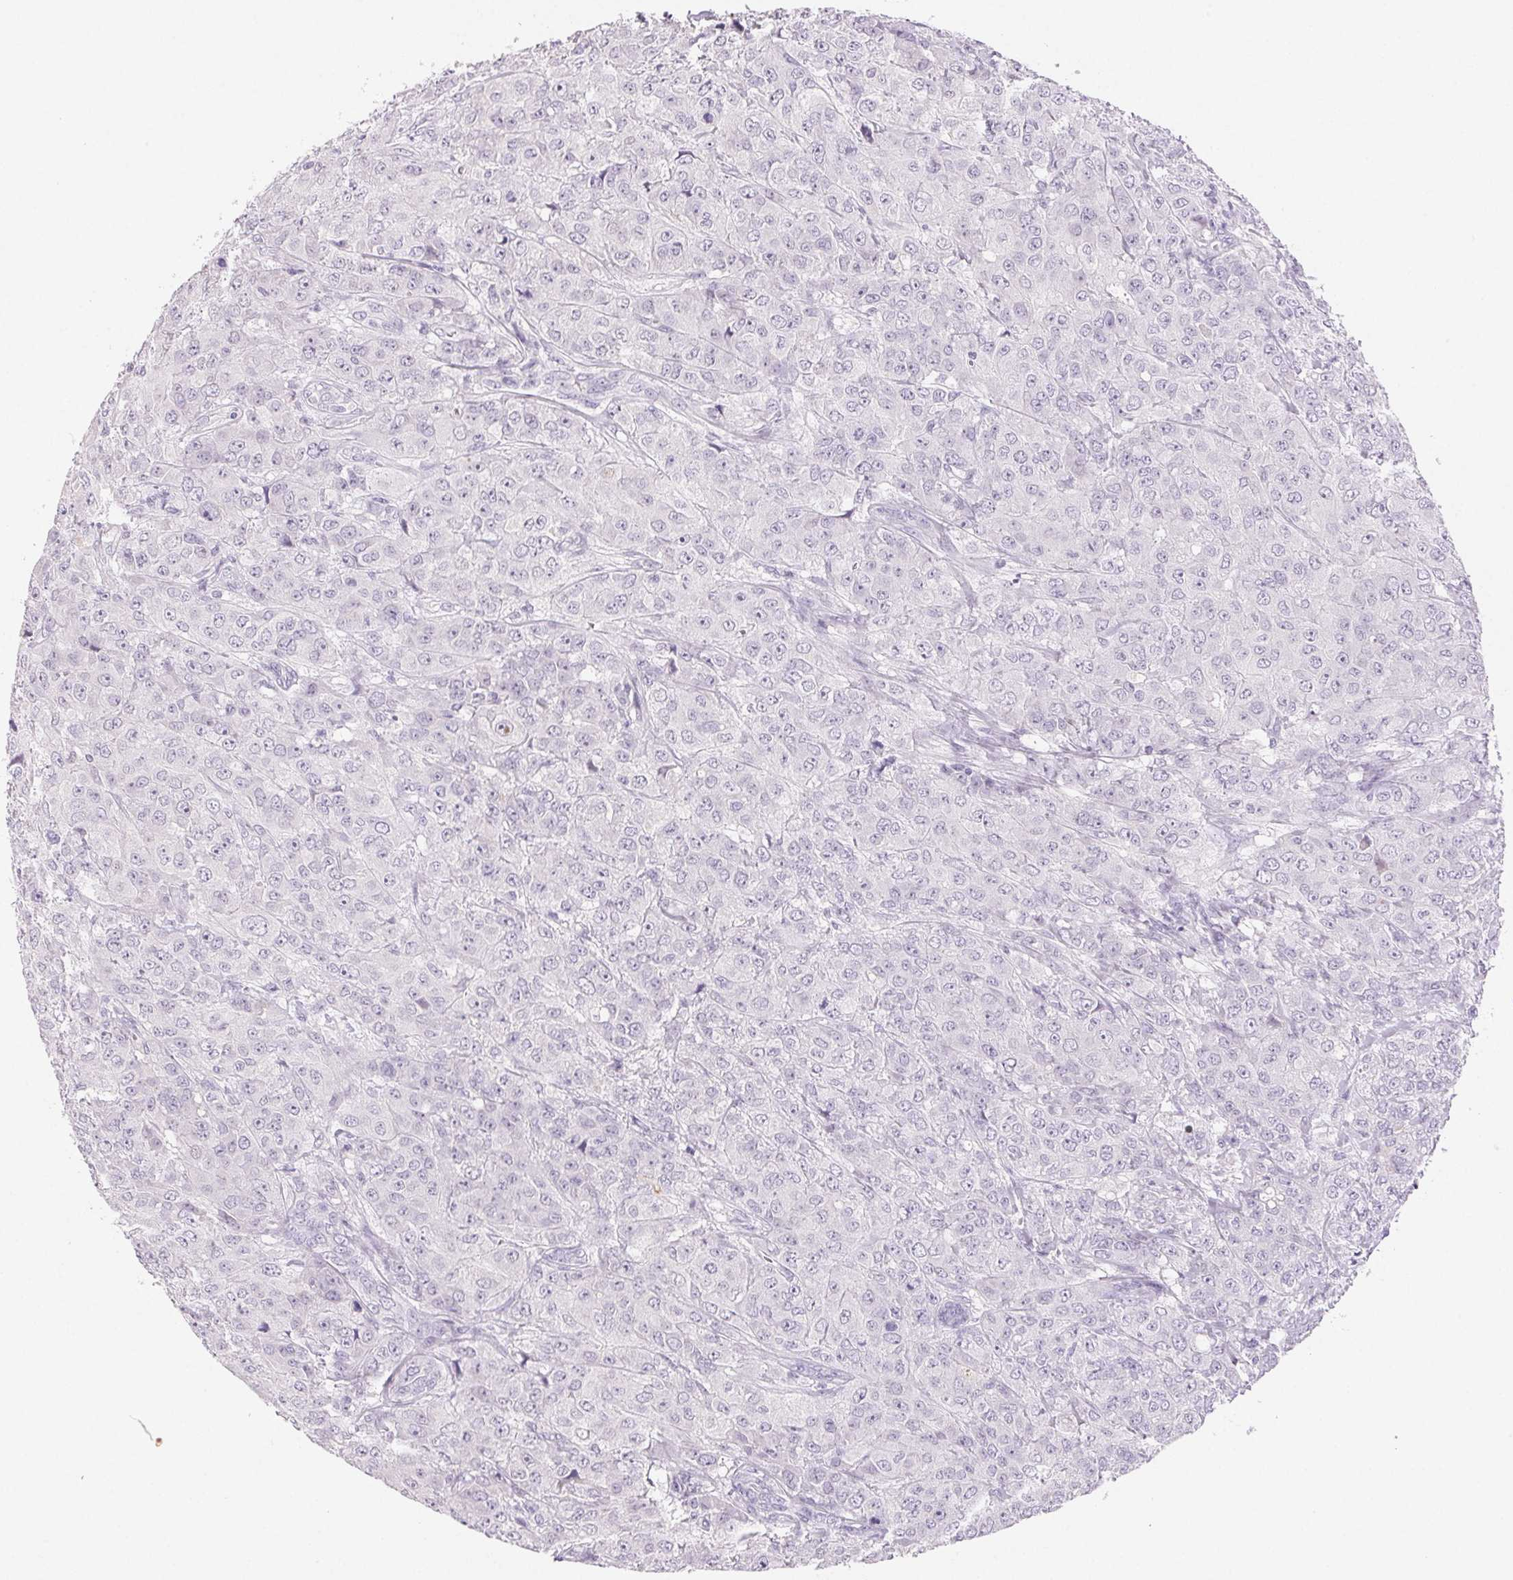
{"staining": {"intensity": "negative", "quantity": "none", "location": "none"}, "tissue": "breast cancer", "cell_type": "Tumor cells", "image_type": "cancer", "snomed": [{"axis": "morphology", "description": "Normal tissue, NOS"}, {"axis": "morphology", "description": "Duct carcinoma"}, {"axis": "topography", "description": "Breast"}], "caption": "Invasive ductal carcinoma (breast) stained for a protein using immunohistochemistry (IHC) exhibits no positivity tumor cells.", "gene": "BPIFB2", "patient": {"sex": "female", "age": 43}}